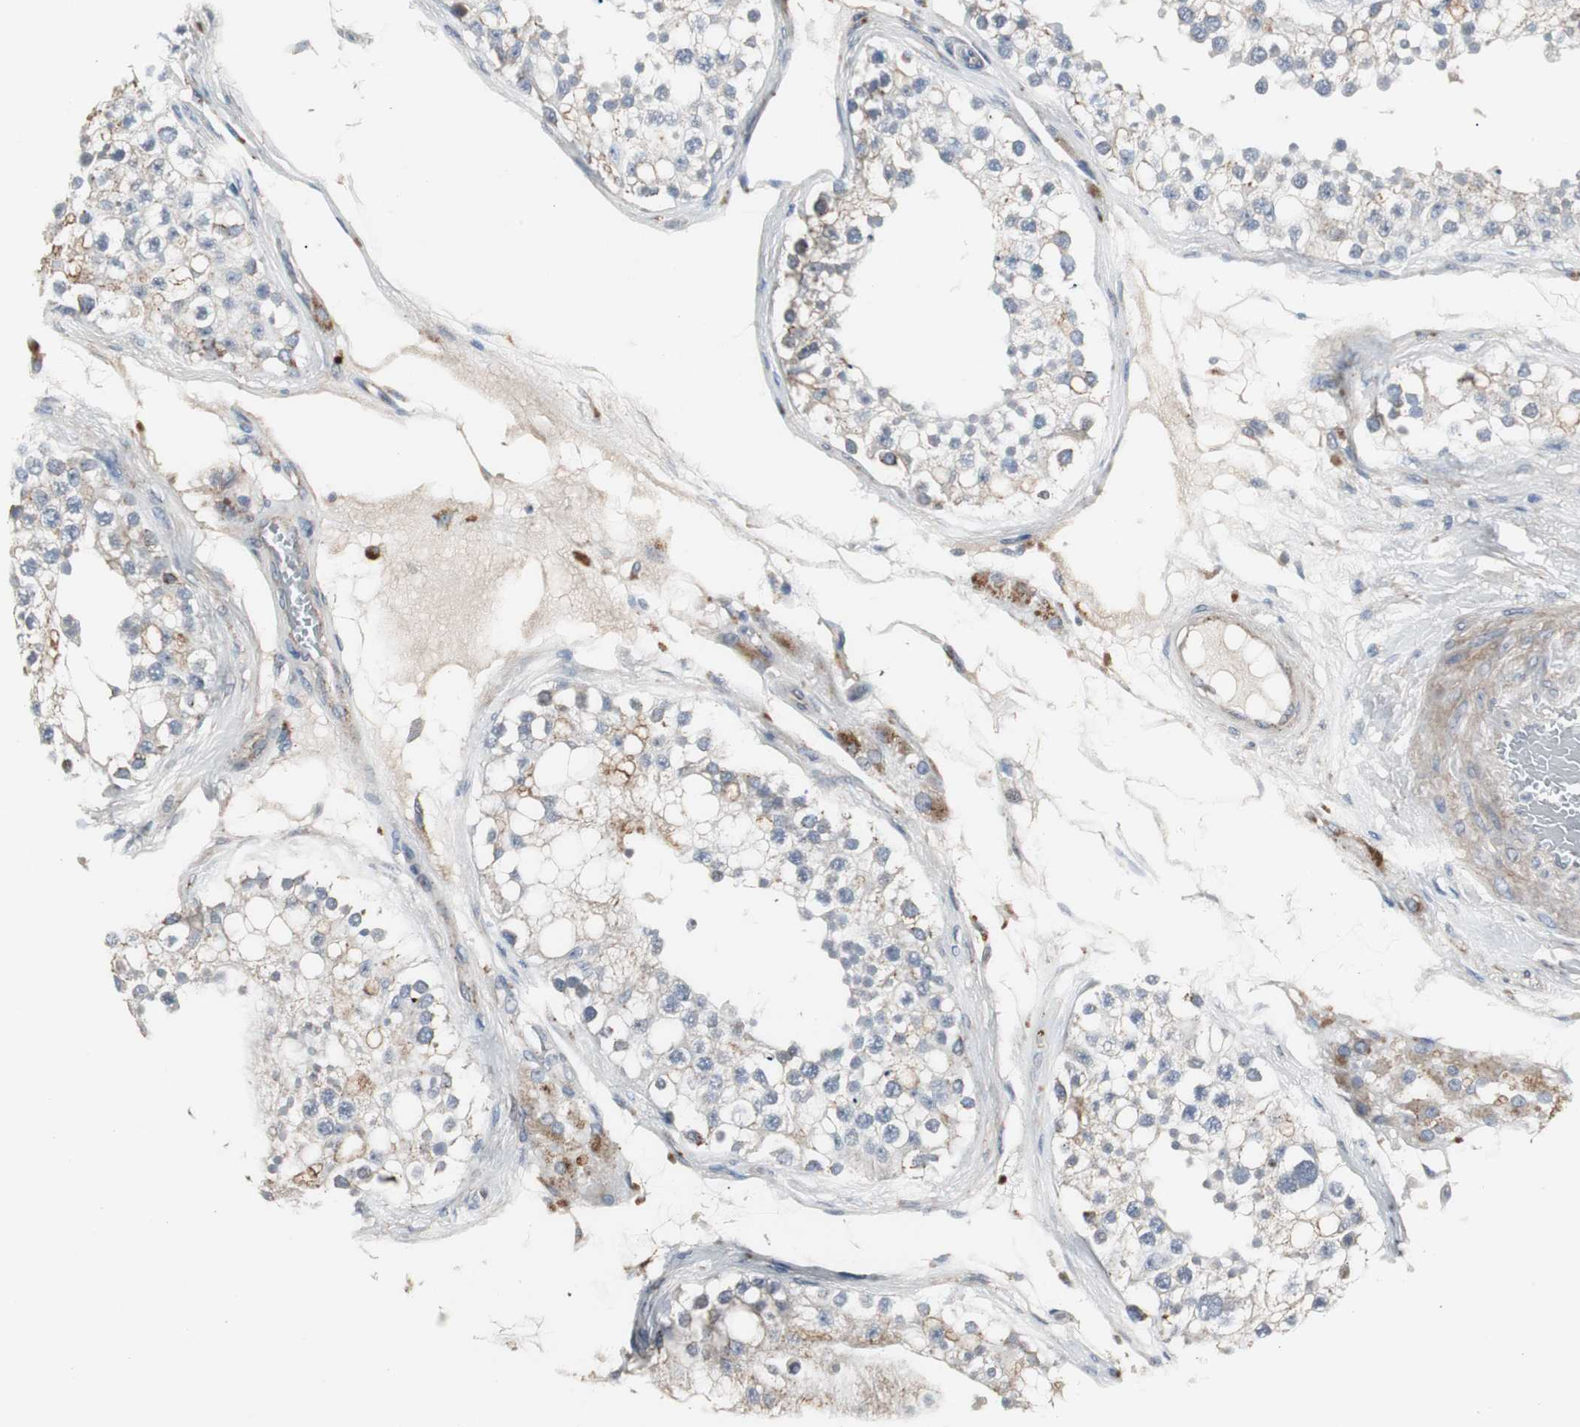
{"staining": {"intensity": "moderate", "quantity": "<25%", "location": "cytoplasmic/membranous"}, "tissue": "testis", "cell_type": "Cells in seminiferous ducts", "image_type": "normal", "snomed": [{"axis": "morphology", "description": "Normal tissue, NOS"}, {"axis": "topography", "description": "Testis"}], "caption": "Testis stained for a protein (brown) displays moderate cytoplasmic/membranous positive expression in approximately <25% of cells in seminiferous ducts.", "gene": "GBA1", "patient": {"sex": "male", "age": 68}}